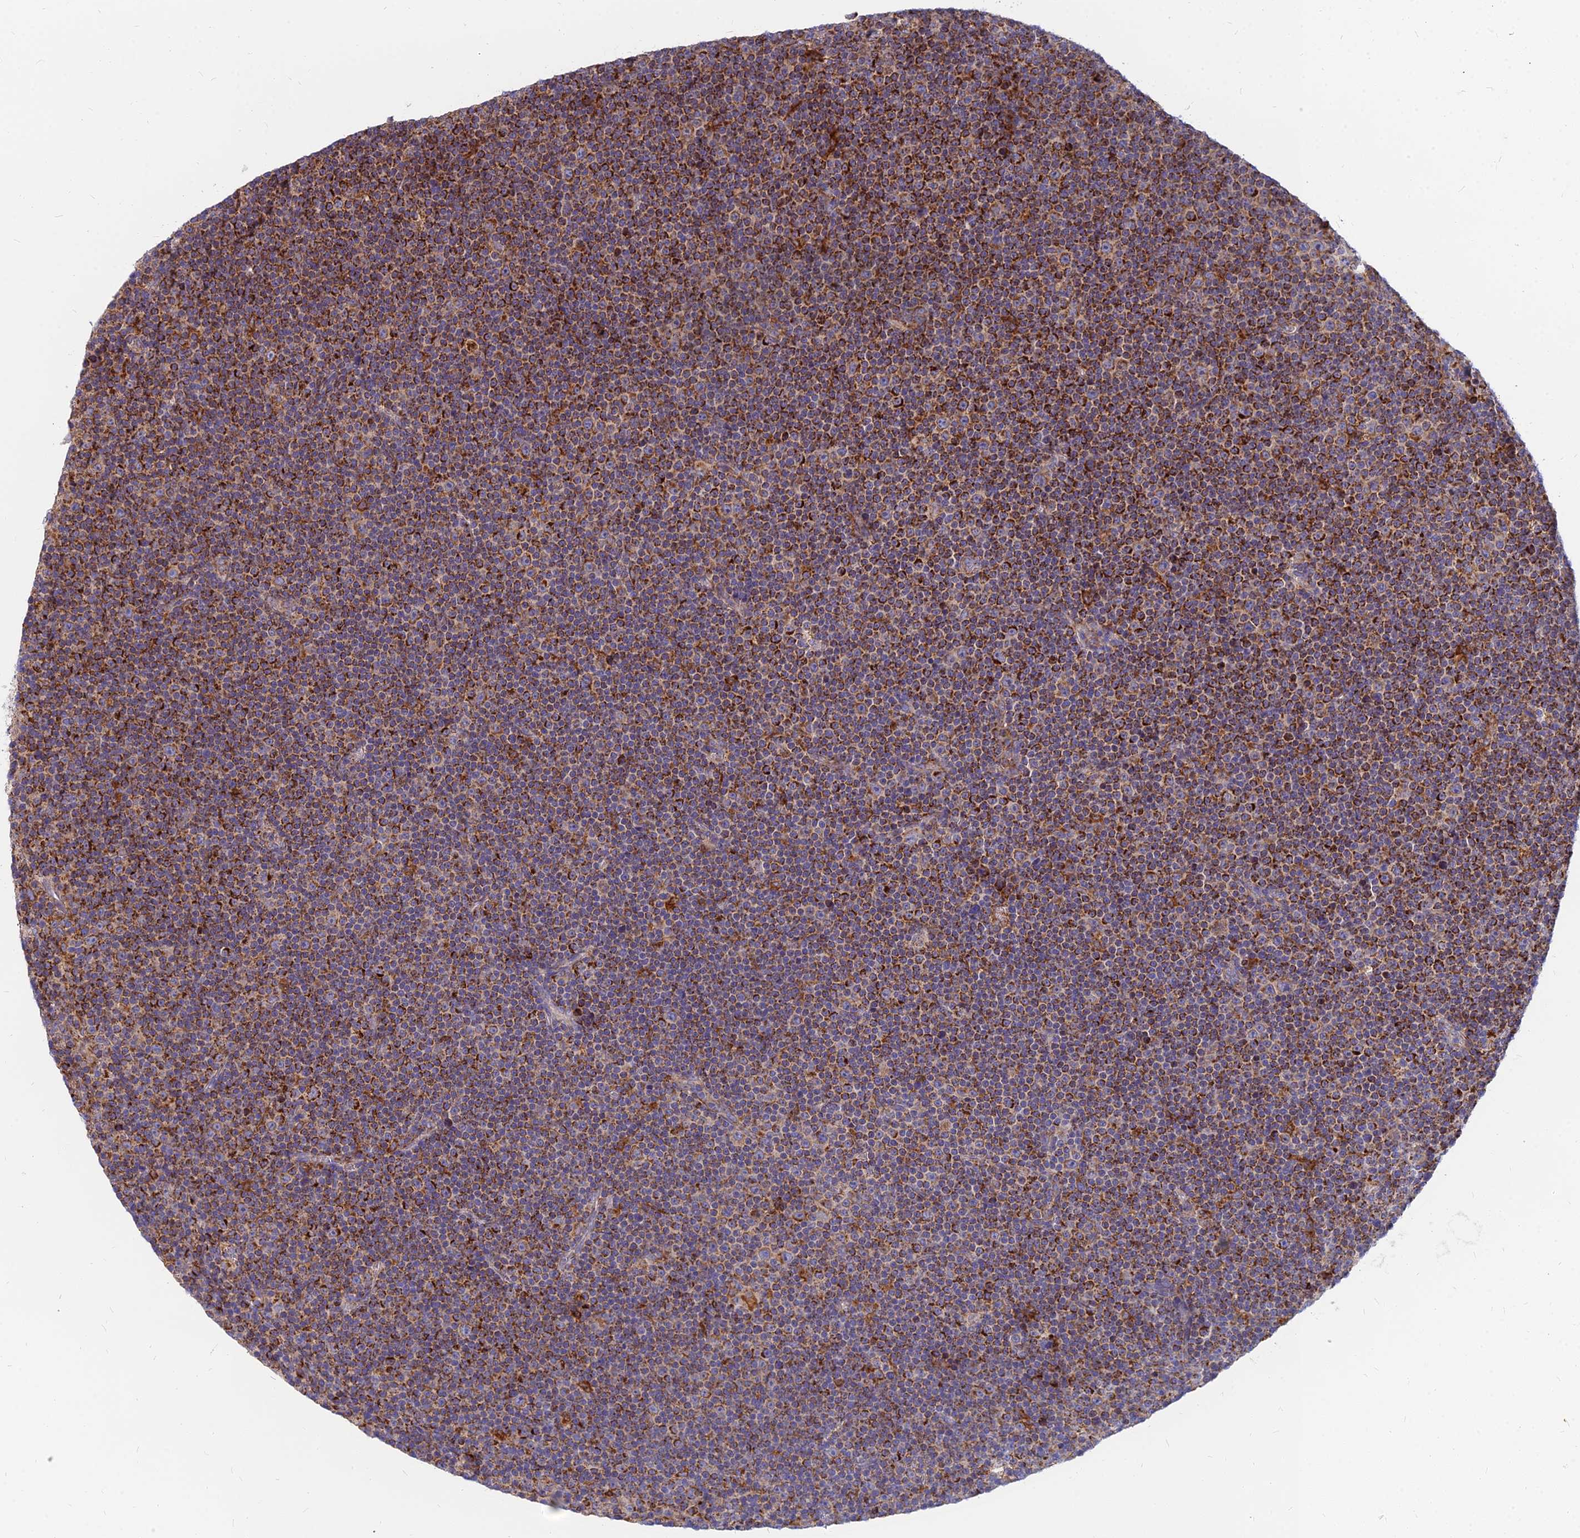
{"staining": {"intensity": "moderate", "quantity": ">75%", "location": "cytoplasmic/membranous"}, "tissue": "lymphoma", "cell_type": "Tumor cells", "image_type": "cancer", "snomed": [{"axis": "morphology", "description": "Malignant lymphoma, non-Hodgkin's type, Low grade"}, {"axis": "topography", "description": "Lymph node"}], "caption": "Immunohistochemistry (IHC) image of neoplastic tissue: malignant lymphoma, non-Hodgkin's type (low-grade) stained using immunohistochemistry (IHC) reveals medium levels of moderate protein expression localized specifically in the cytoplasmic/membranous of tumor cells, appearing as a cytoplasmic/membranous brown color.", "gene": "CCT6B", "patient": {"sex": "female", "age": 67}}